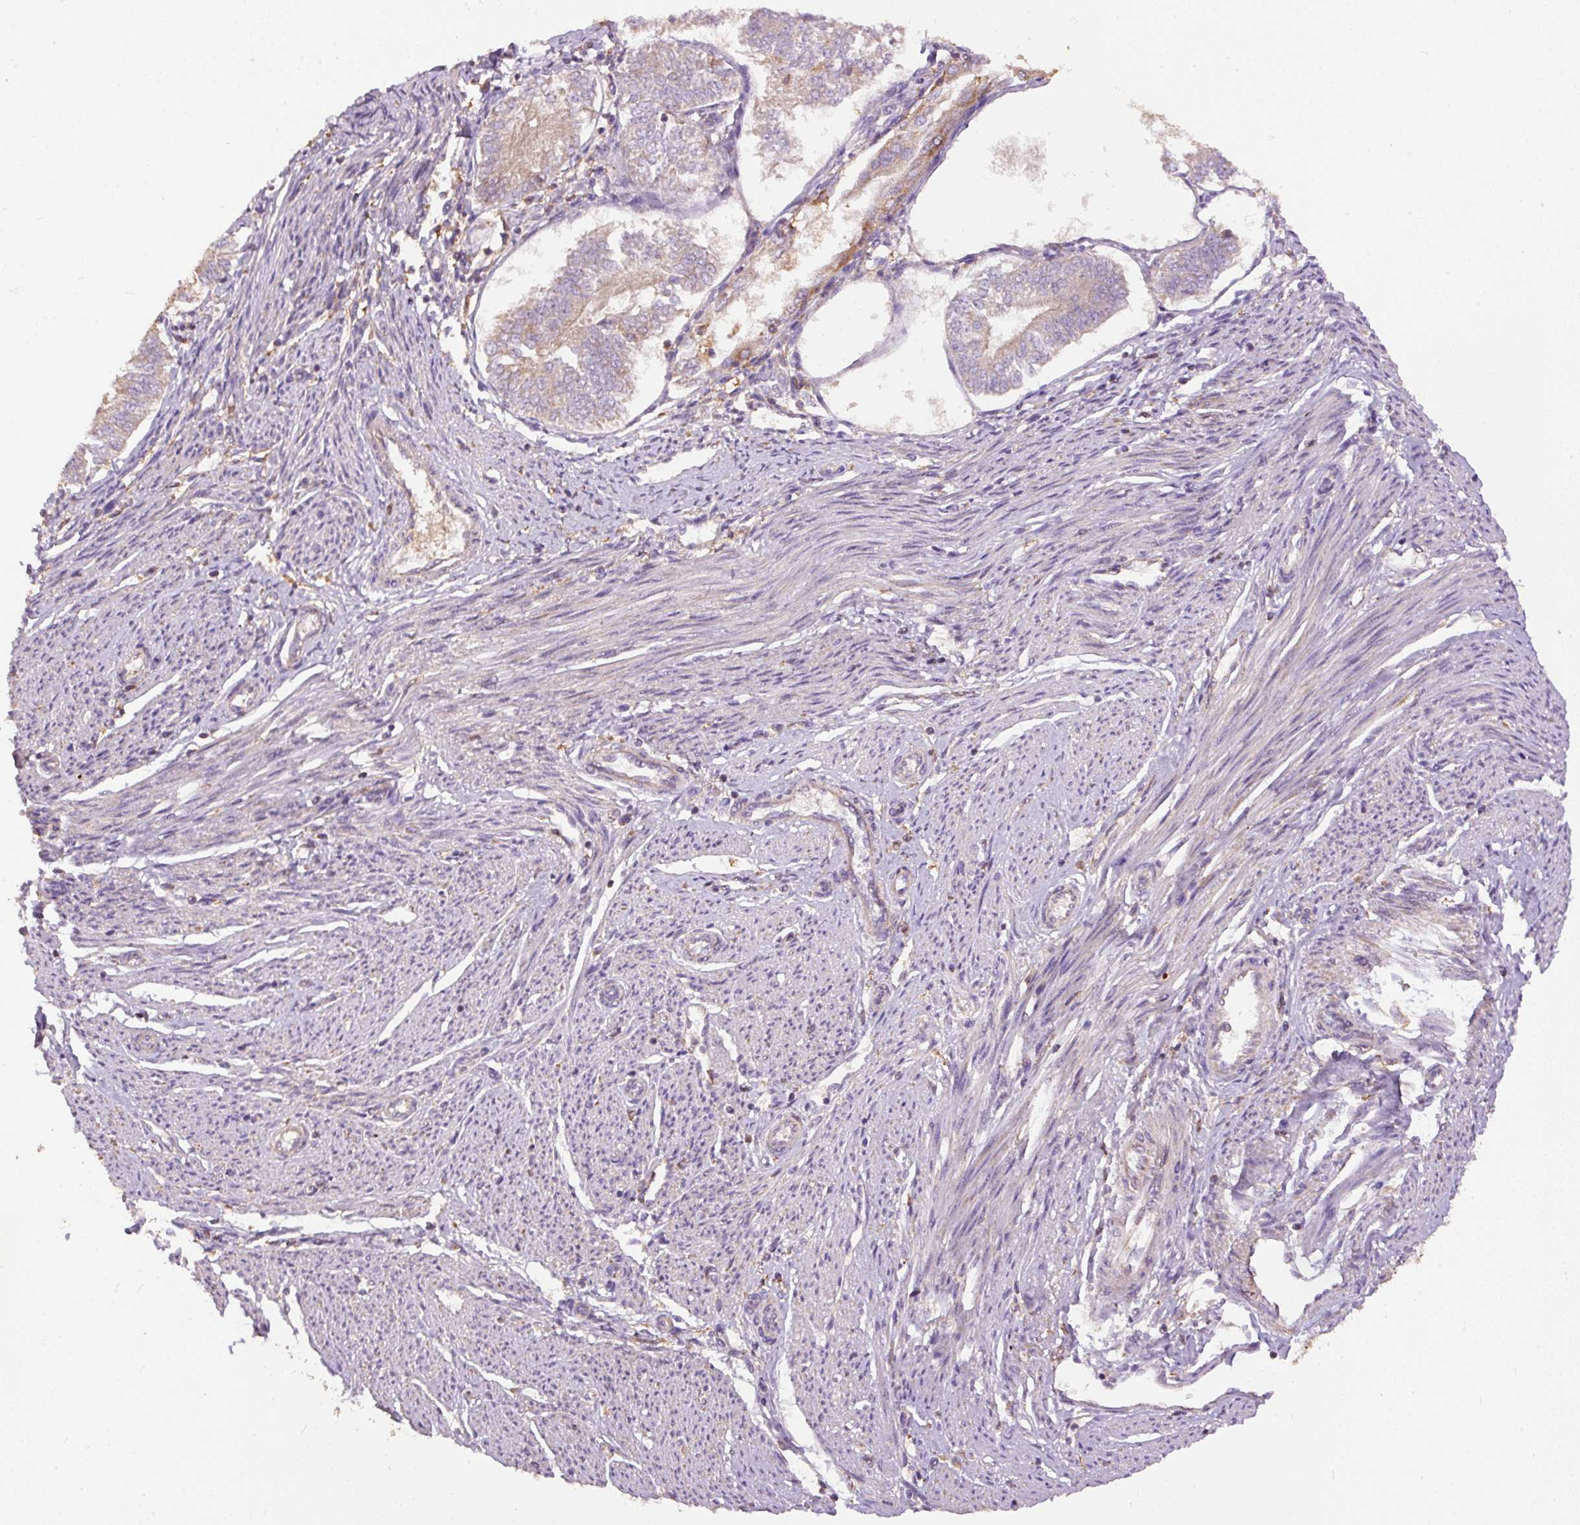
{"staining": {"intensity": "weak", "quantity": ">75%", "location": "cytoplasmic/membranous"}, "tissue": "endometrial cancer", "cell_type": "Tumor cells", "image_type": "cancer", "snomed": [{"axis": "morphology", "description": "Adenocarcinoma, NOS"}, {"axis": "topography", "description": "Endometrium"}], "caption": "Weak cytoplasmic/membranous staining is identified in about >75% of tumor cells in endometrial cancer (adenocarcinoma).", "gene": "DAPK1", "patient": {"sex": "female", "age": 58}}